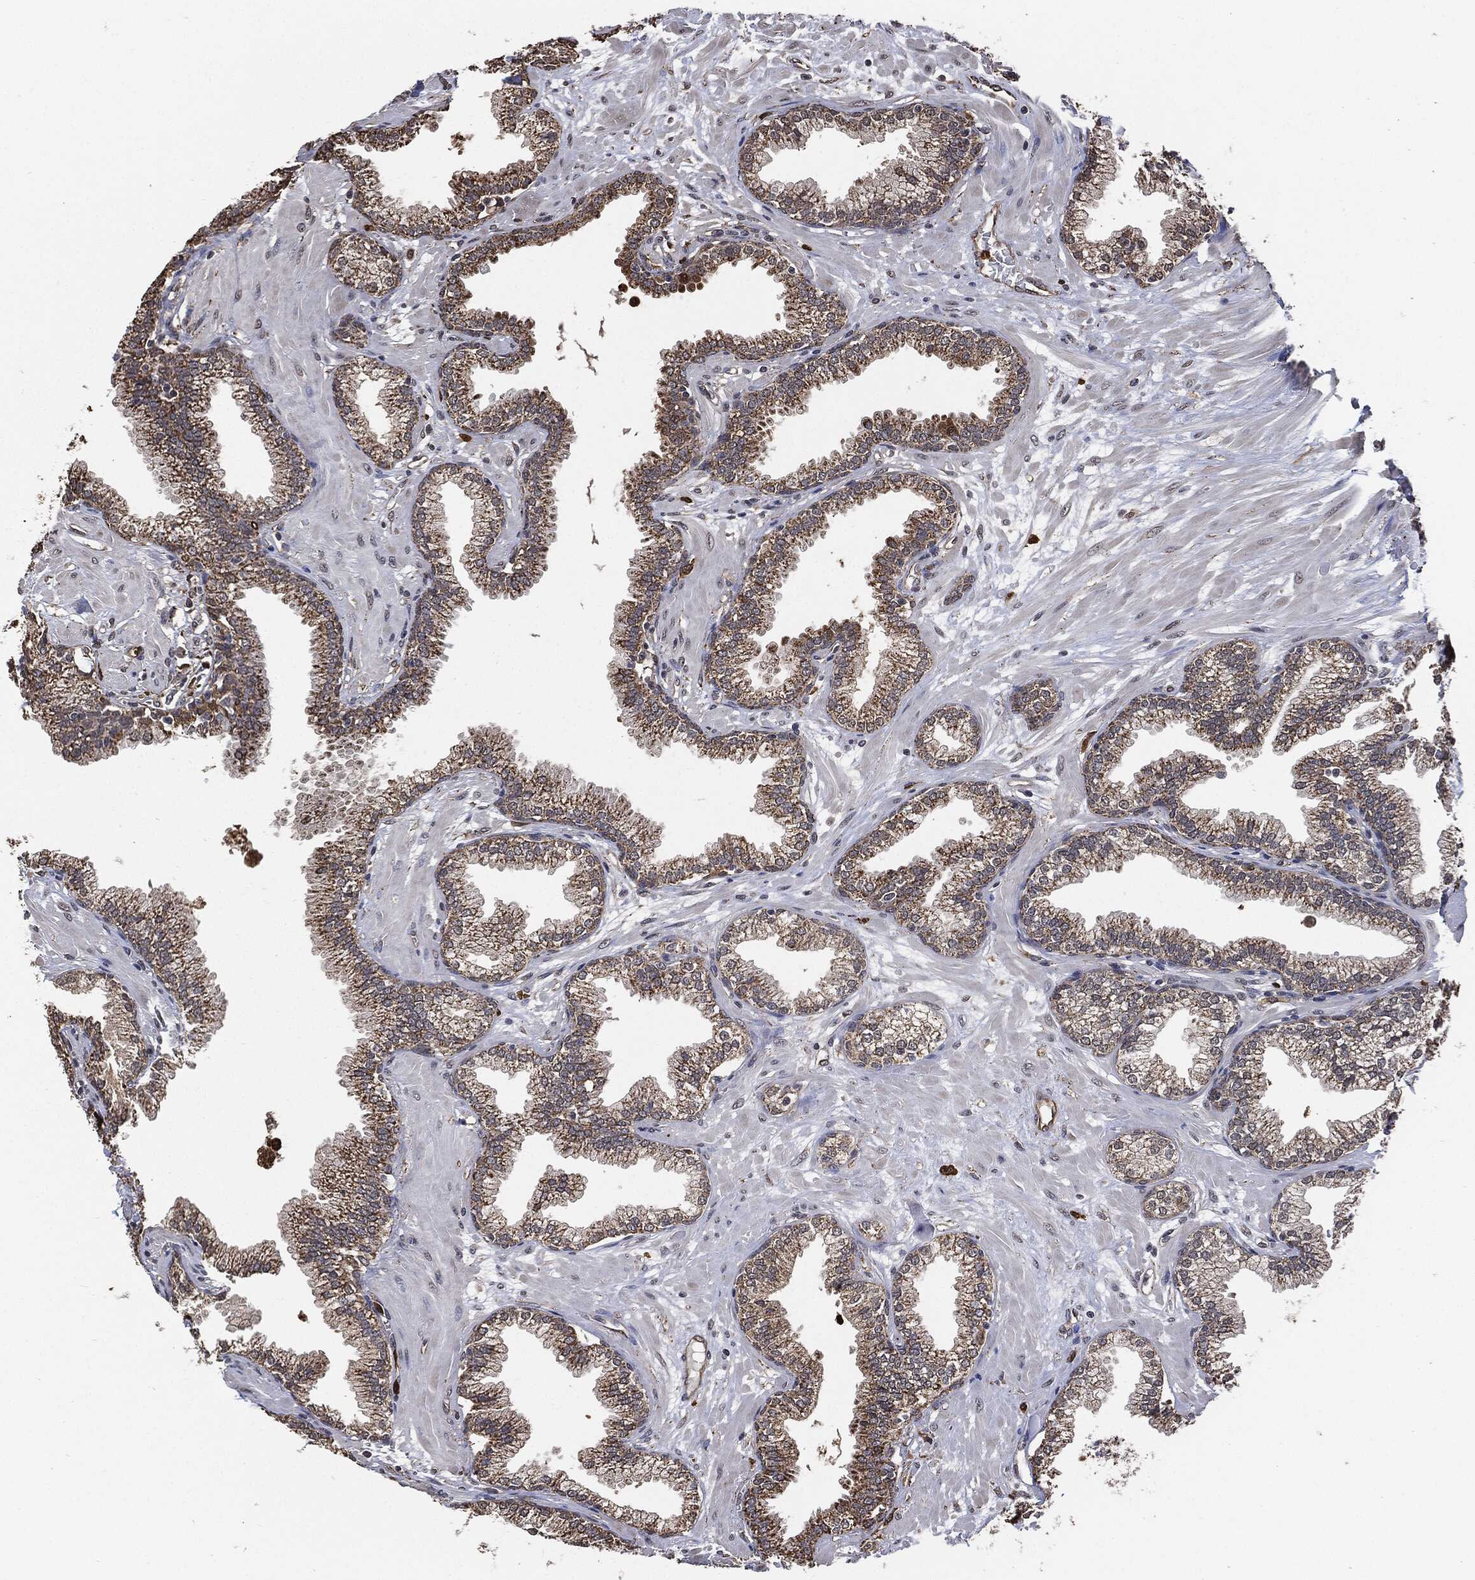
{"staining": {"intensity": "moderate", "quantity": ">75%", "location": "cytoplasmic/membranous"}, "tissue": "prostate", "cell_type": "Glandular cells", "image_type": "normal", "snomed": [{"axis": "morphology", "description": "Normal tissue, NOS"}, {"axis": "topography", "description": "Prostate"}], "caption": "Immunohistochemical staining of benign prostate reveals moderate cytoplasmic/membranous protein staining in approximately >75% of glandular cells. The staining was performed using DAB (3,3'-diaminobenzidine) to visualize the protein expression in brown, while the nuclei were stained in blue with hematoxylin (Magnification: 20x).", "gene": "S100A9", "patient": {"sex": "male", "age": 64}}